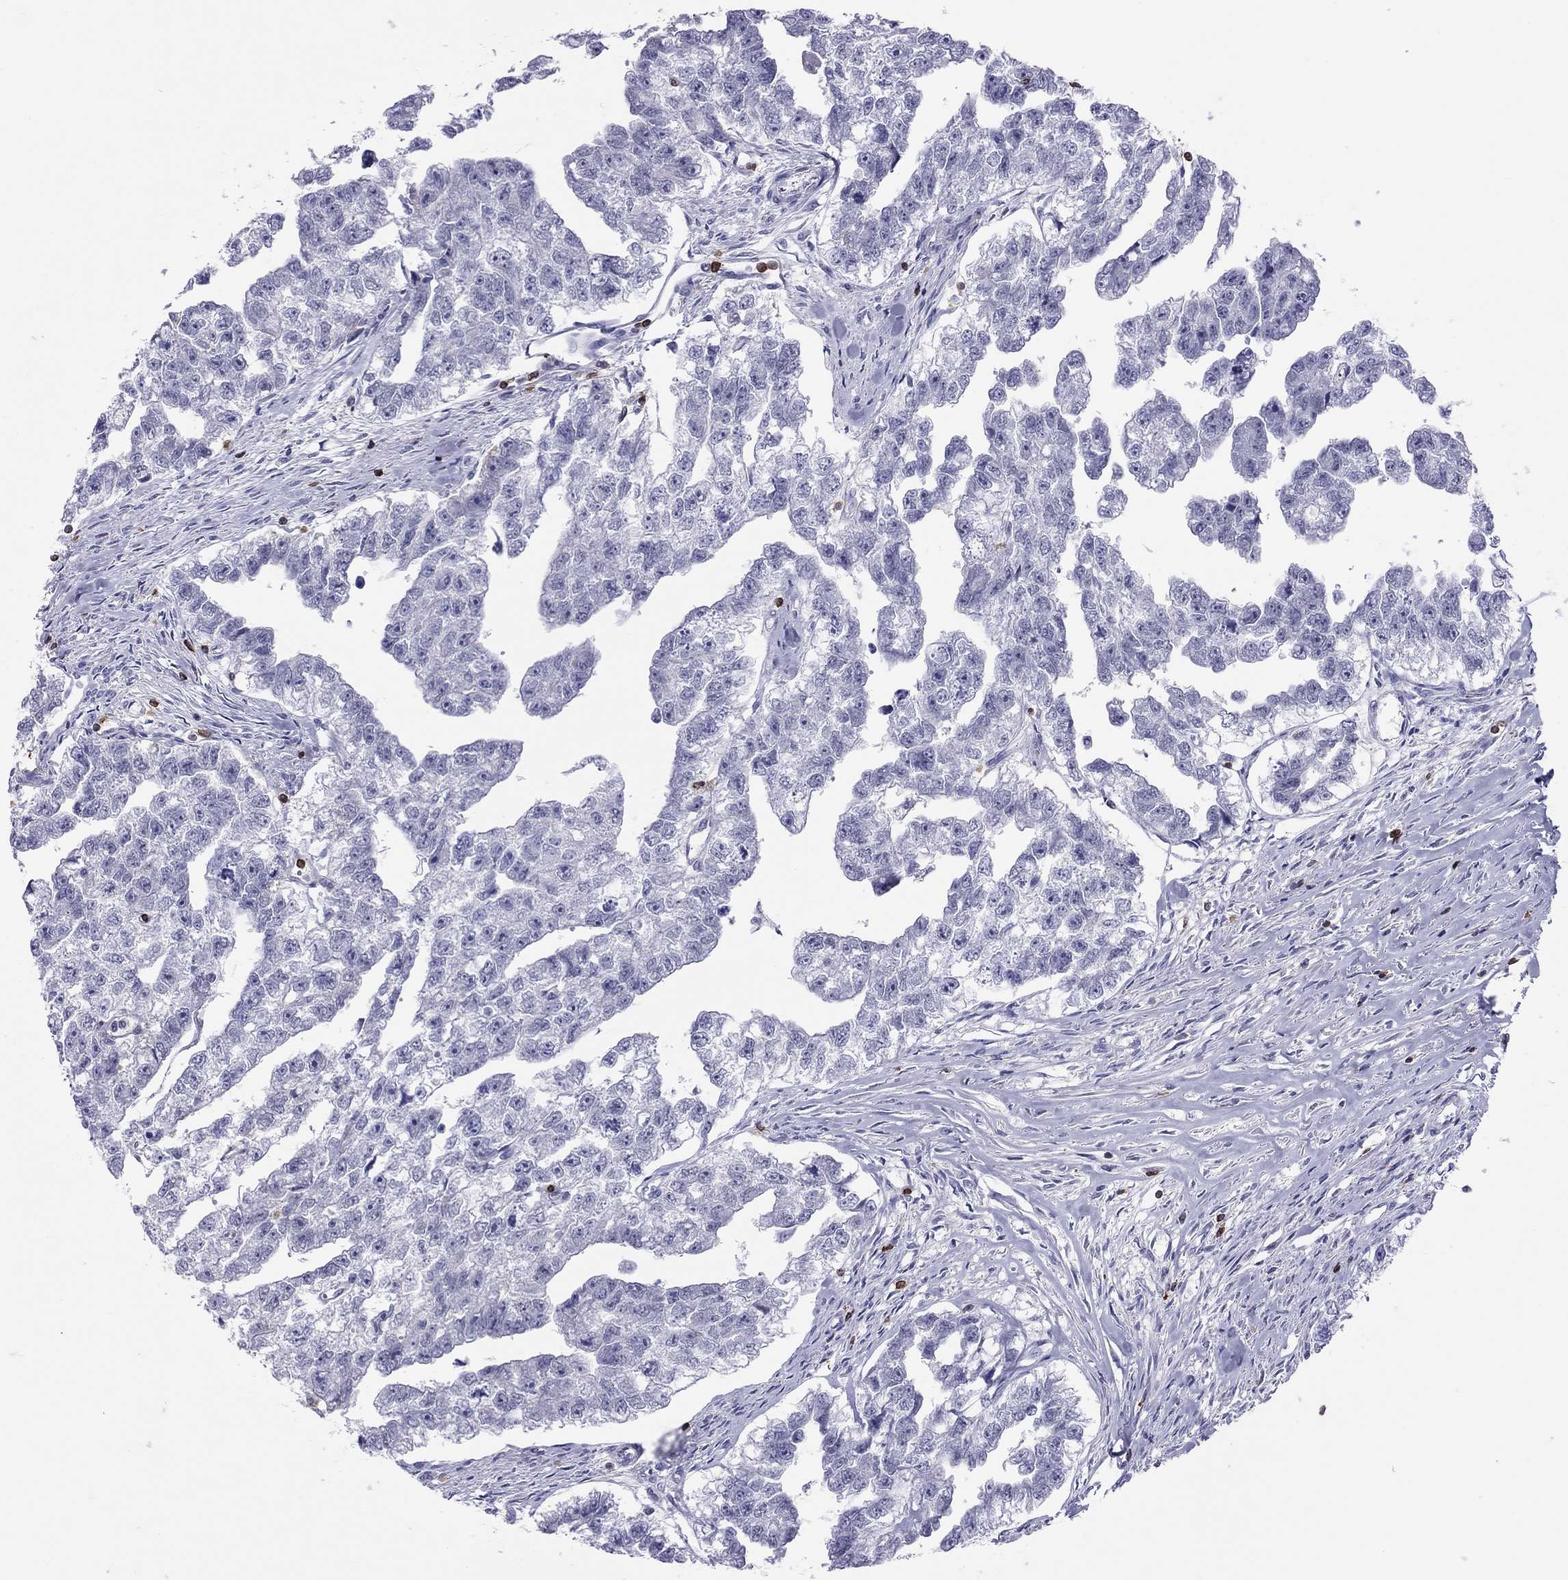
{"staining": {"intensity": "negative", "quantity": "none", "location": "none"}, "tissue": "testis cancer", "cell_type": "Tumor cells", "image_type": "cancer", "snomed": [{"axis": "morphology", "description": "Carcinoma, Embryonal, NOS"}, {"axis": "morphology", "description": "Teratoma, malignant, NOS"}, {"axis": "topography", "description": "Testis"}], "caption": "This is a micrograph of IHC staining of testis embryonal carcinoma, which shows no staining in tumor cells.", "gene": "MND1", "patient": {"sex": "male", "age": 44}}